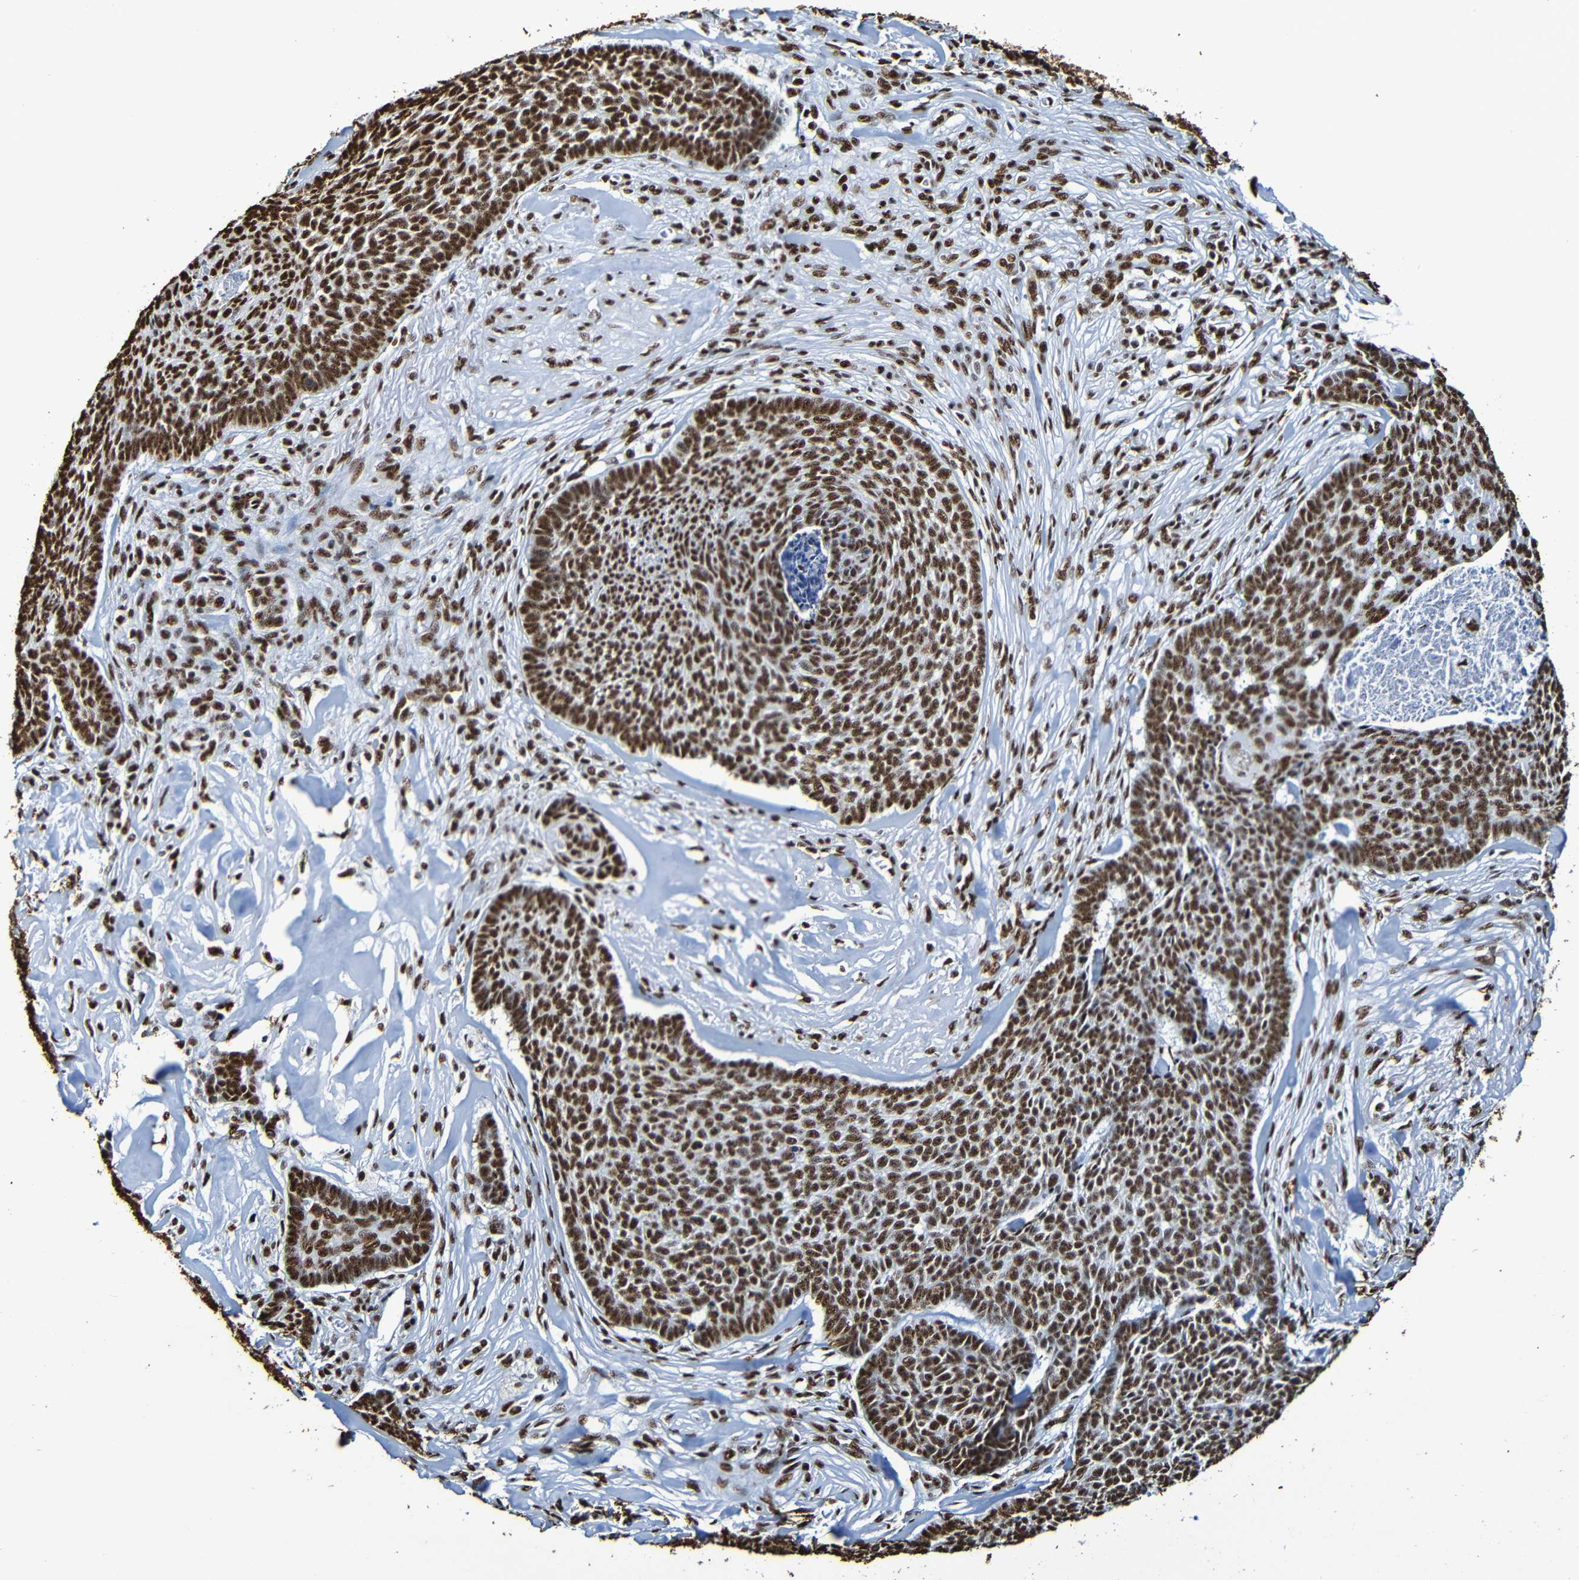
{"staining": {"intensity": "strong", "quantity": ">75%", "location": "nuclear"}, "tissue": "skin cancer", "cell_type": "Tumor cells", "image_type": "cancer", "snomed": [{"axis": "morphology", "description": "Basal cell carcinoma"}, {"axis": "topography", "description": "Skin"}], "caption": "Immunohistochemistry (IHC) of human skin cancer exhibits high levels of strong nuclear expression in approximately >75% of tumor cells.", "gene": "SRSF3", "patient": {"sex": "male", "age": 84}}